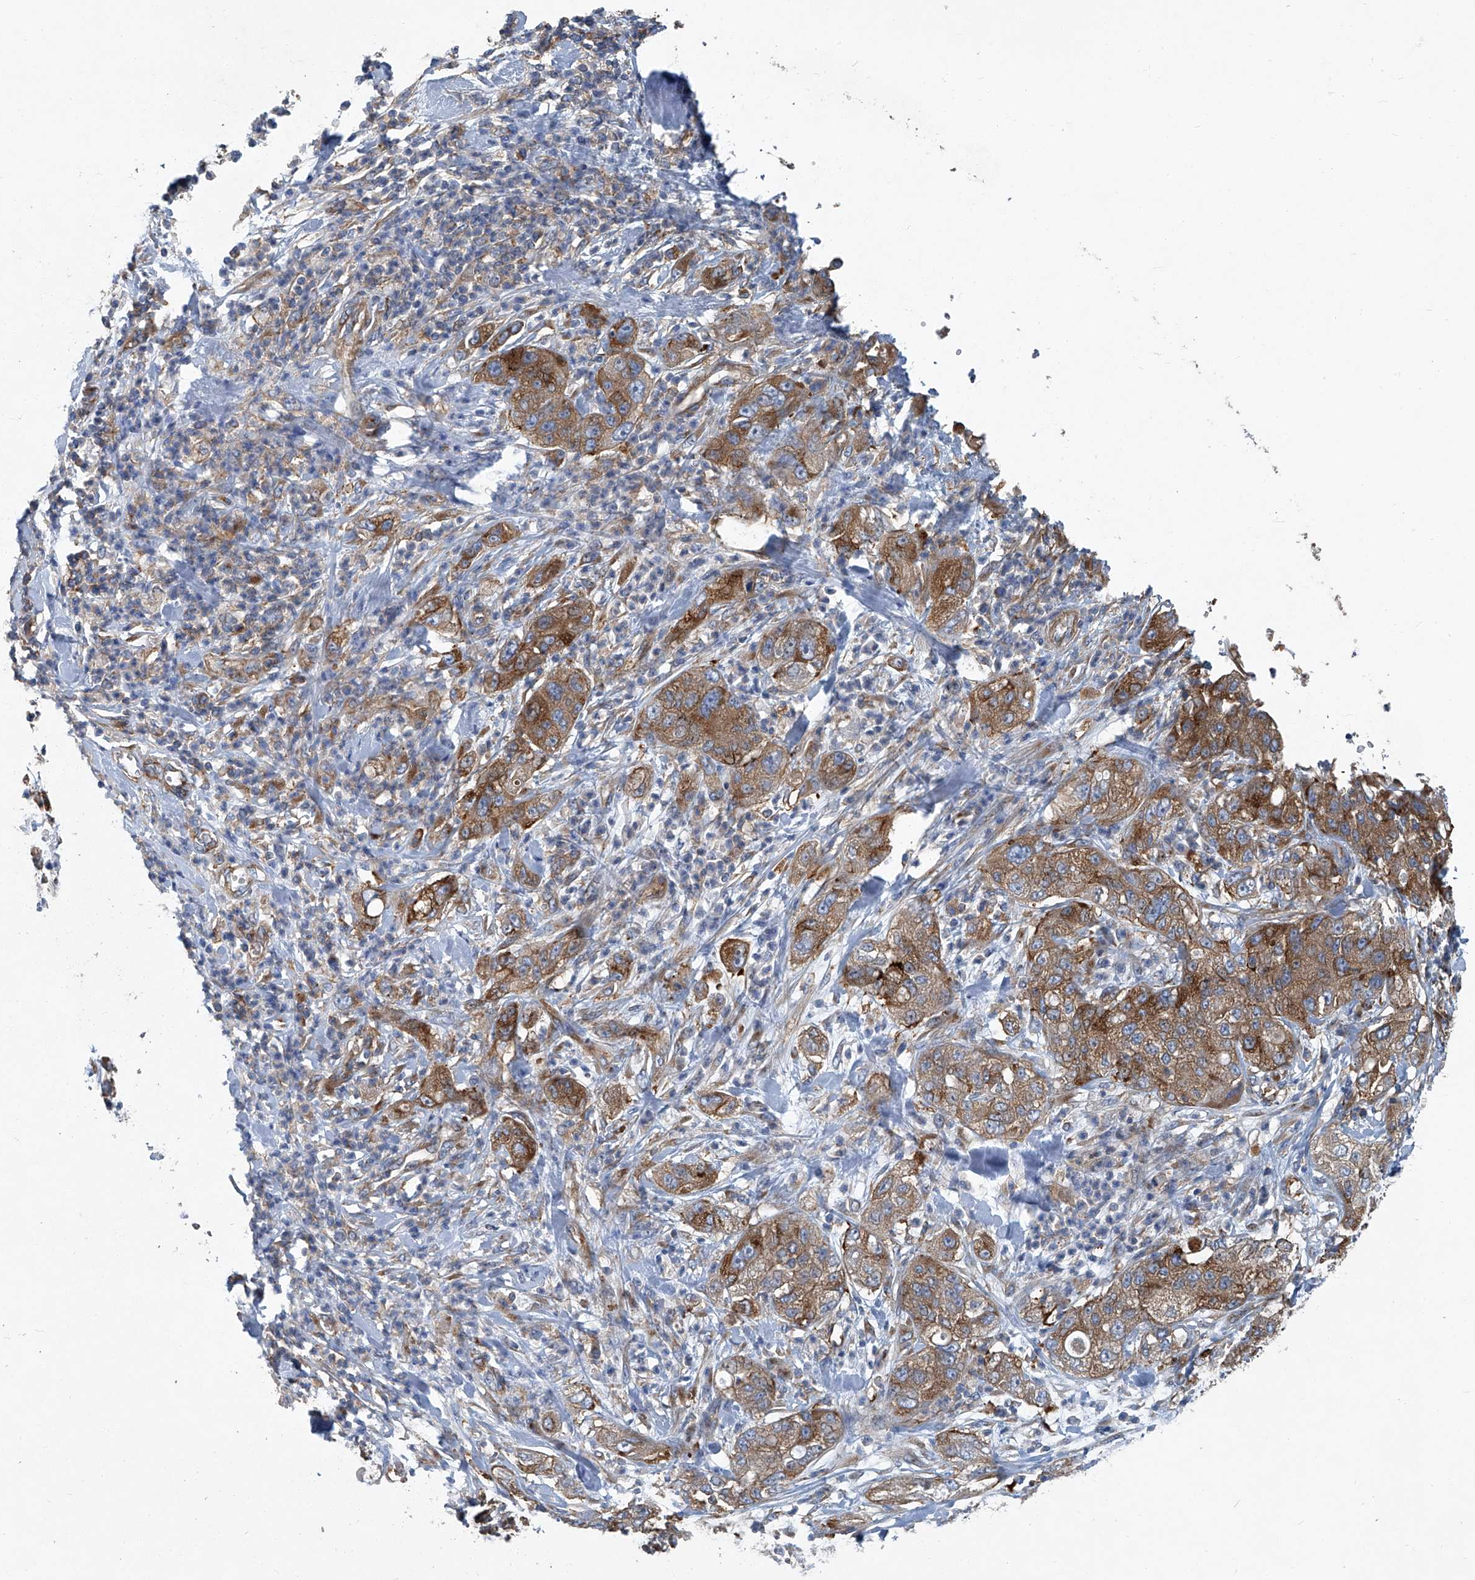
{"staining": {"intensity": "moderate", "quantity": ">75%", "location": "cytoplasmic/membranous"}, "tissue": "pancreatic cancer", "cell_type": "Tumor cells", "image_type": "cancer", "snomed": [{"axis": "morphology", "description": "Adenocarcinoma, NOS"}, {"axis": "topography", "description": "Pancreas"}], "caption": "Protein staining of adenocarcinoma (pancreatic) tissue demonstrates moderate cytoplasmic/membranous positivity in approximately >75% of tumor cells. The staining is performed using DAB (3,3'-diaminobenzidine) brown chromogen to label protein expression. The nuclei are counter-stained blue using hematoxylin.", "gene": "PIGH", "patient": {"sex": "female", "age": 78}}